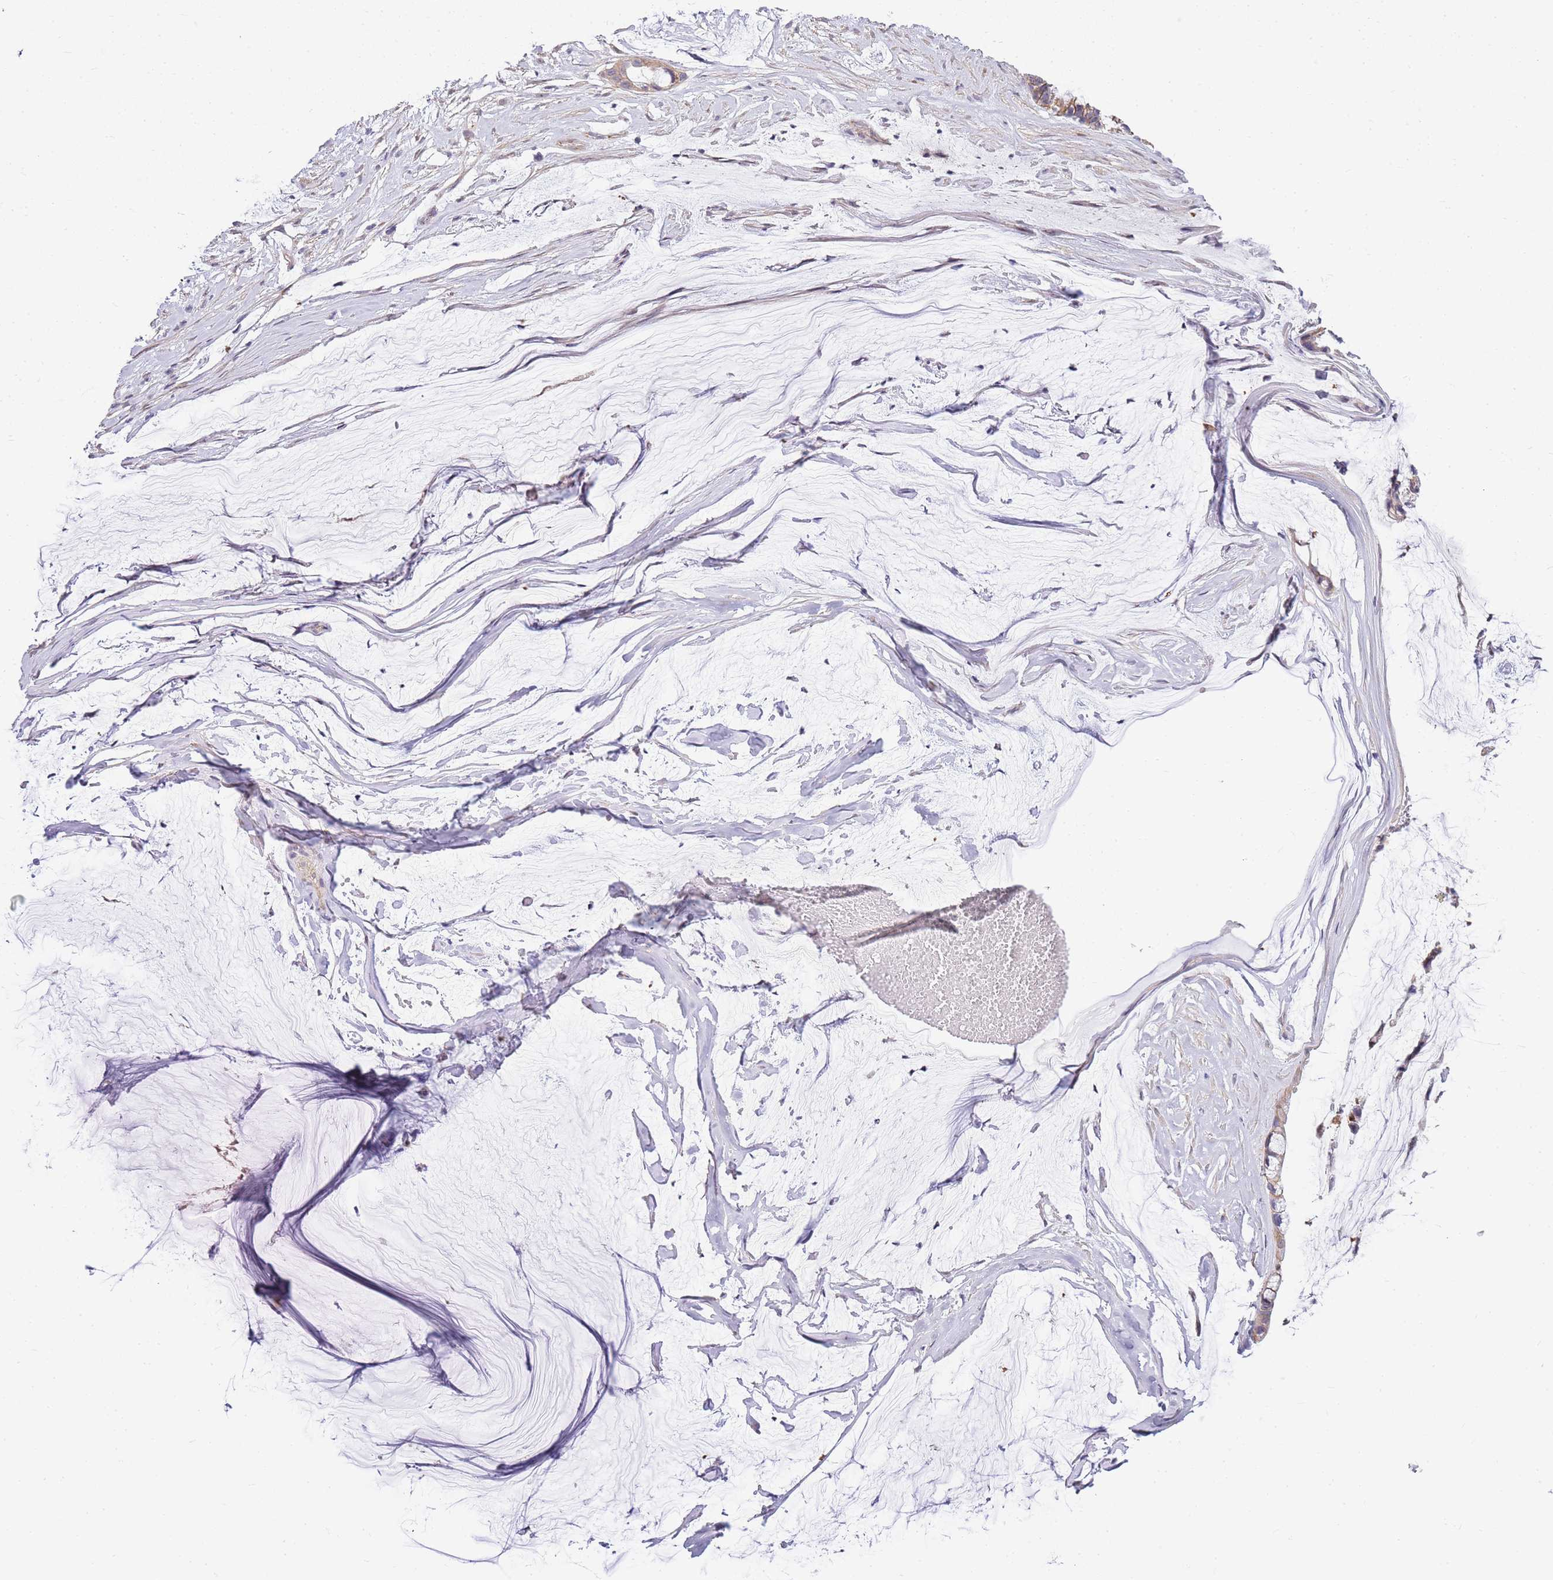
{"staining": {"intensity": "negative", "quantity": "none", "location": "none"}, "tissue": "ovarian cancer", "cell_type": "Tumor cells", "image_type": "cancer", "snomed": [{"axis": "morphology", "description": "Cystadenocarcinoma, mucinous, NOS"}, {"axis": "topography", "description": "Ovary"}], "caption": "Tumor cells are negative for protein expression in human ovarian cancer.", "gene": "CLBA1", "patient": {"sex": "female", "age": 39}}